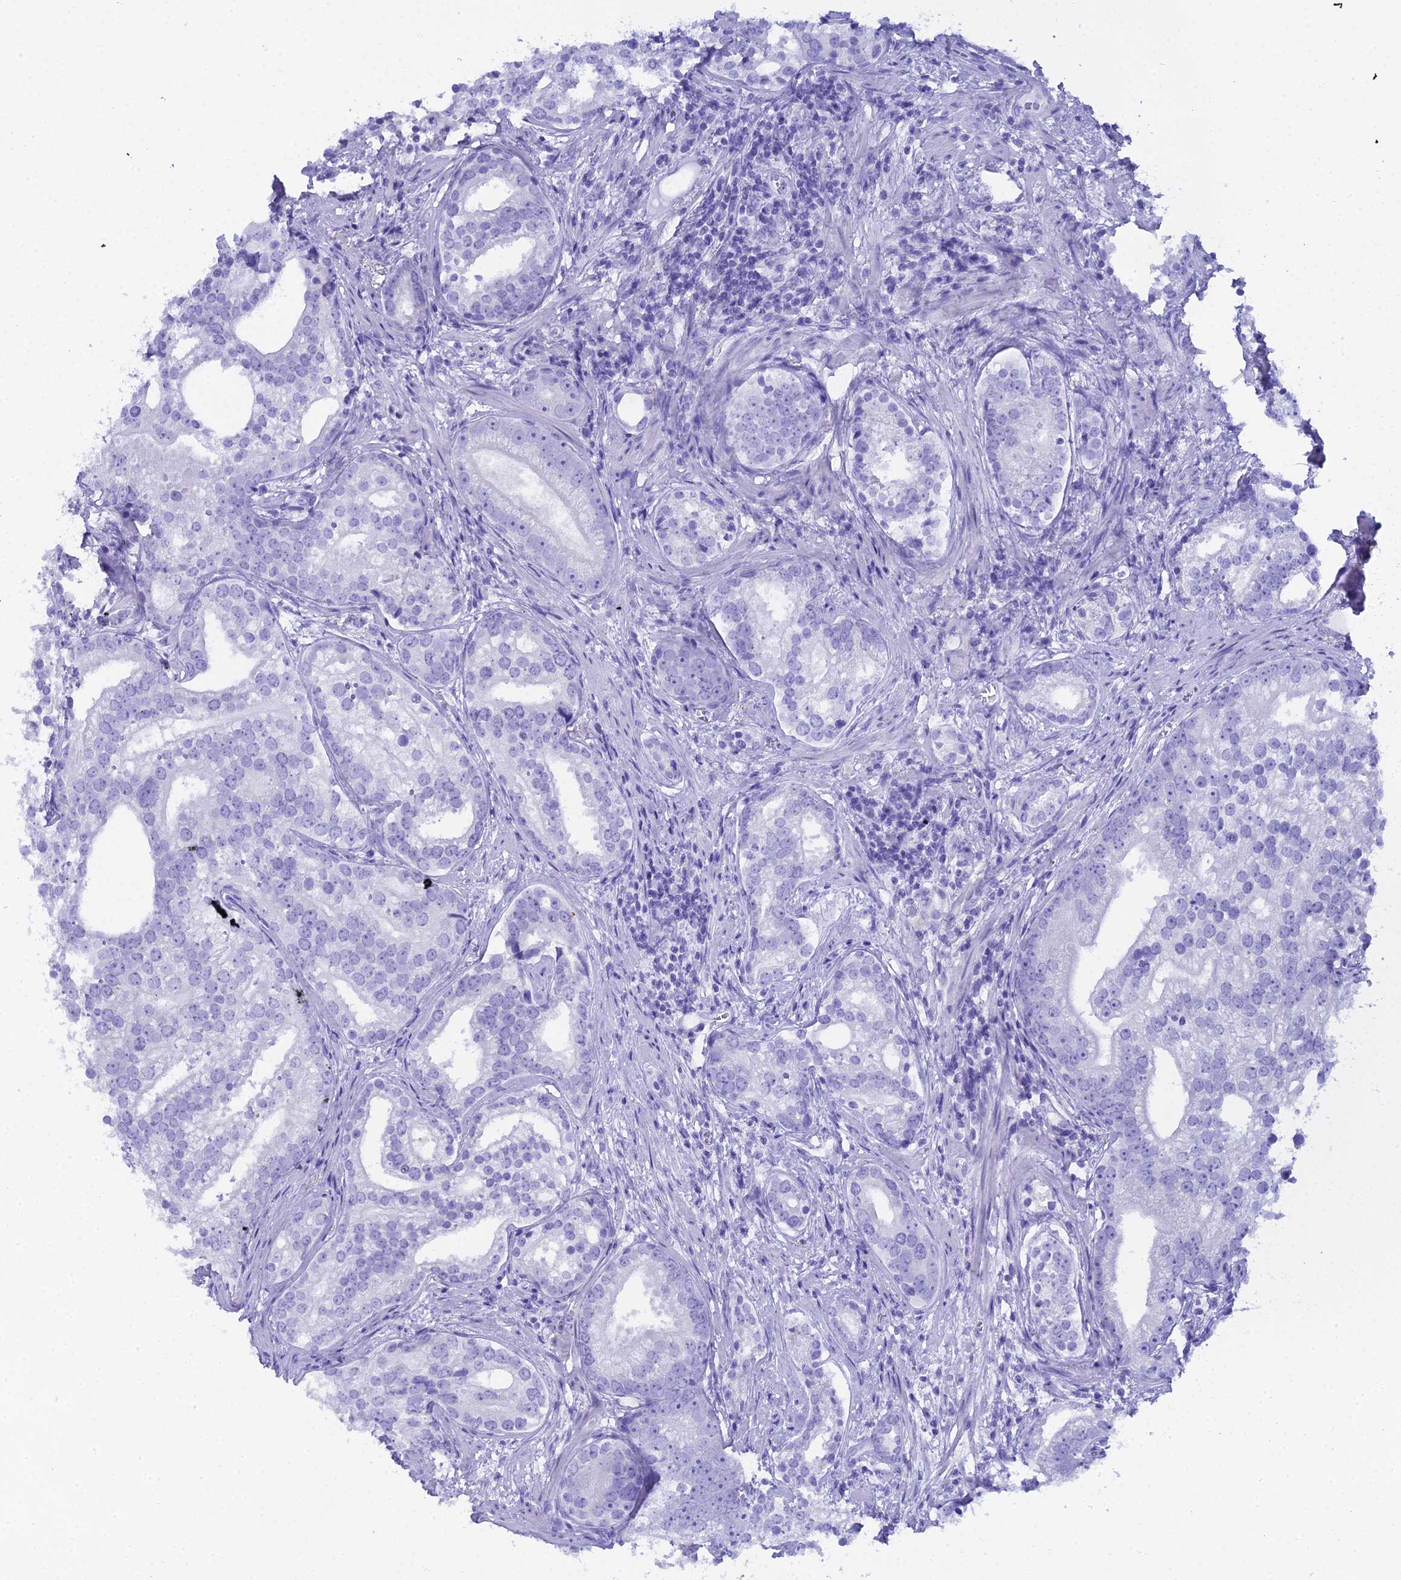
{"staining": {"intensity": "negative", "quantity": "none", "location": "none"}, "tissue": "prostate cancer", "cell_type": "Tumor cells", "image_type": "cancer", "snomed": [{"axis": "morphology", "description": "Adenocarcinoma, High grade"}, {"axis": "topography", "description": "Prostate"}], "caption": "Adenocarcinoma (high-grade) (prostate) stained for a protein using IHC displays no expression tumor cells.", "gene": "CGB2", "patient": {"sex": "male", "age": 75}}